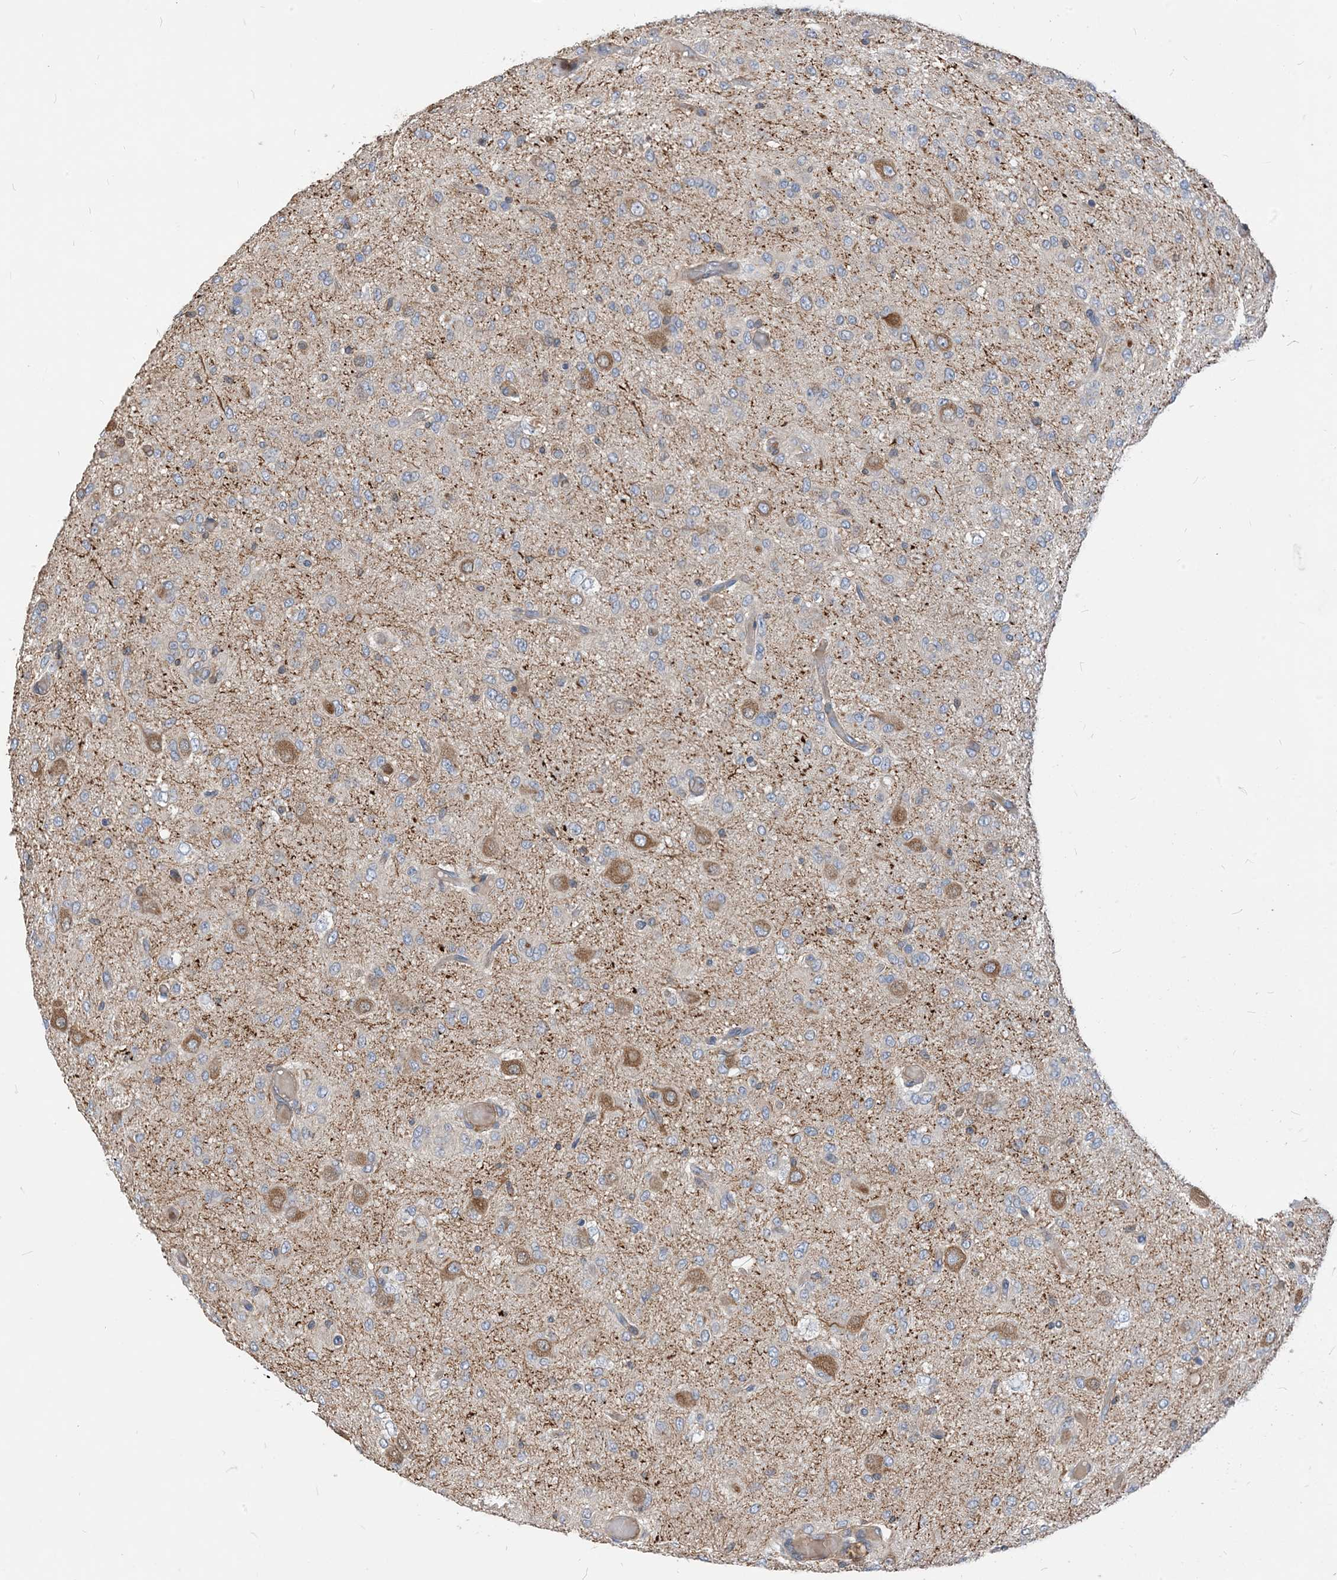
{"staining": {"intensity": "moderate", "quantity": "<25%", "location": "cytoplasmic/membranous"}, "tissue": "glioma", "cell_type": "Tumor cells", "image_type": "cancer", "snomed": [{"axis": "morphology", "description": "Glioma, malignant, High grade"}, {"axis": "topography", "description": "Brain"}], "caption": "Immunohistochemical staining of human malignant high-grade glioma displays moderate cytoplasmic/membranous protein positivity in about <25% of tumor cells.", "gene": "PARVG", "patient": {"sex": "female", "age": 59}}